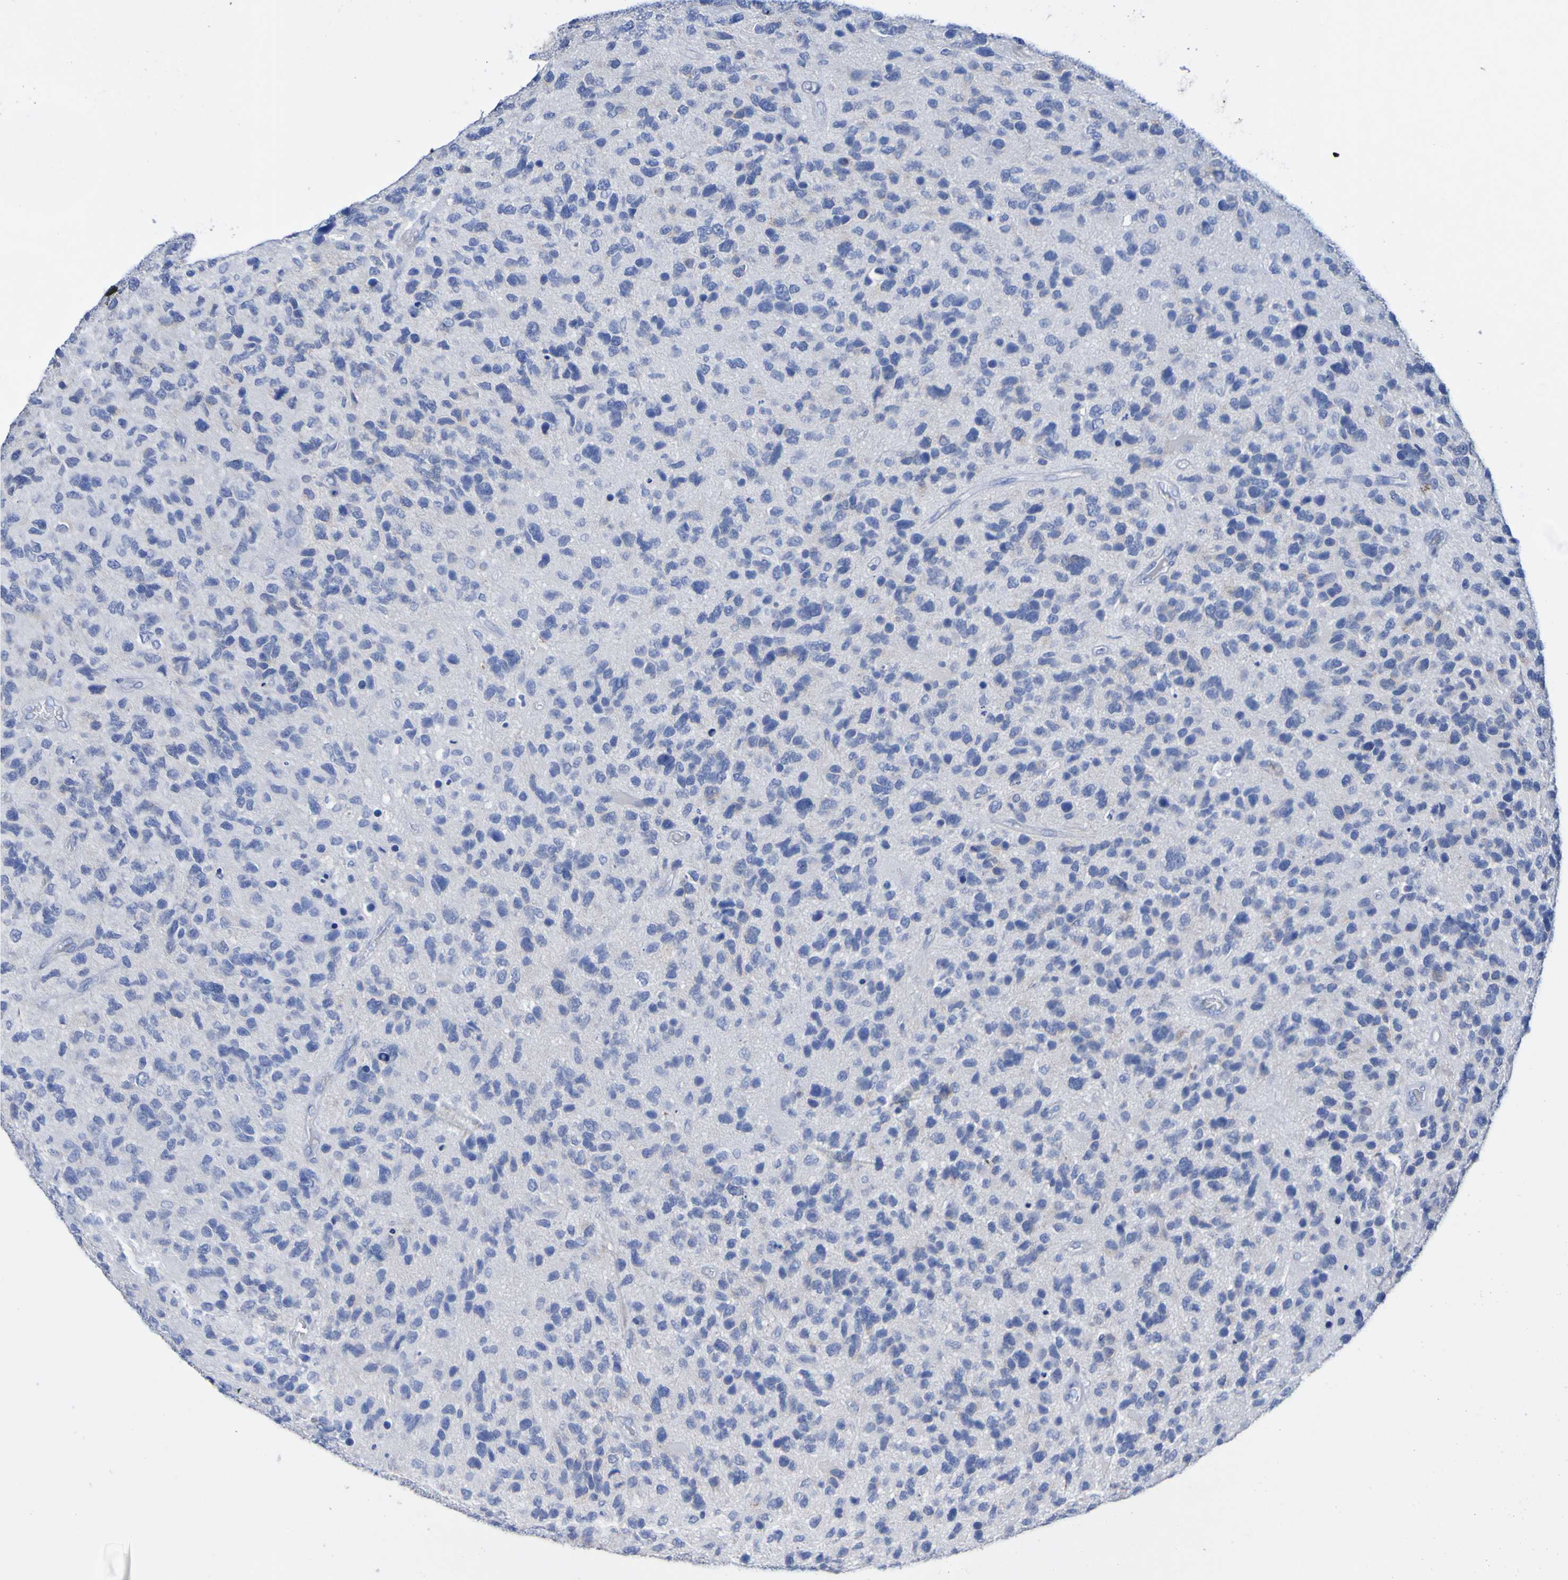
{"staining": {"intensity": "negative", "quantity": "none", "location": "none"}, "tissue": "glioma", "cell_type": "Tumor cells", "image_type": "cancer", "snomed": [{"axis": "morphology", "description": "Glioma, malignant, High grade"}, {"axis": "topography", "description": "Brain"}], "caption": "Malignant glioma (high-grade) was stained to show a protein in brown. There is no significant expression in tumor cells. (Immunohistochemistry, brightfield microscopy, high magnification).", "gene": "SGCB", "patient": {"sex": "female", "age": 58}}